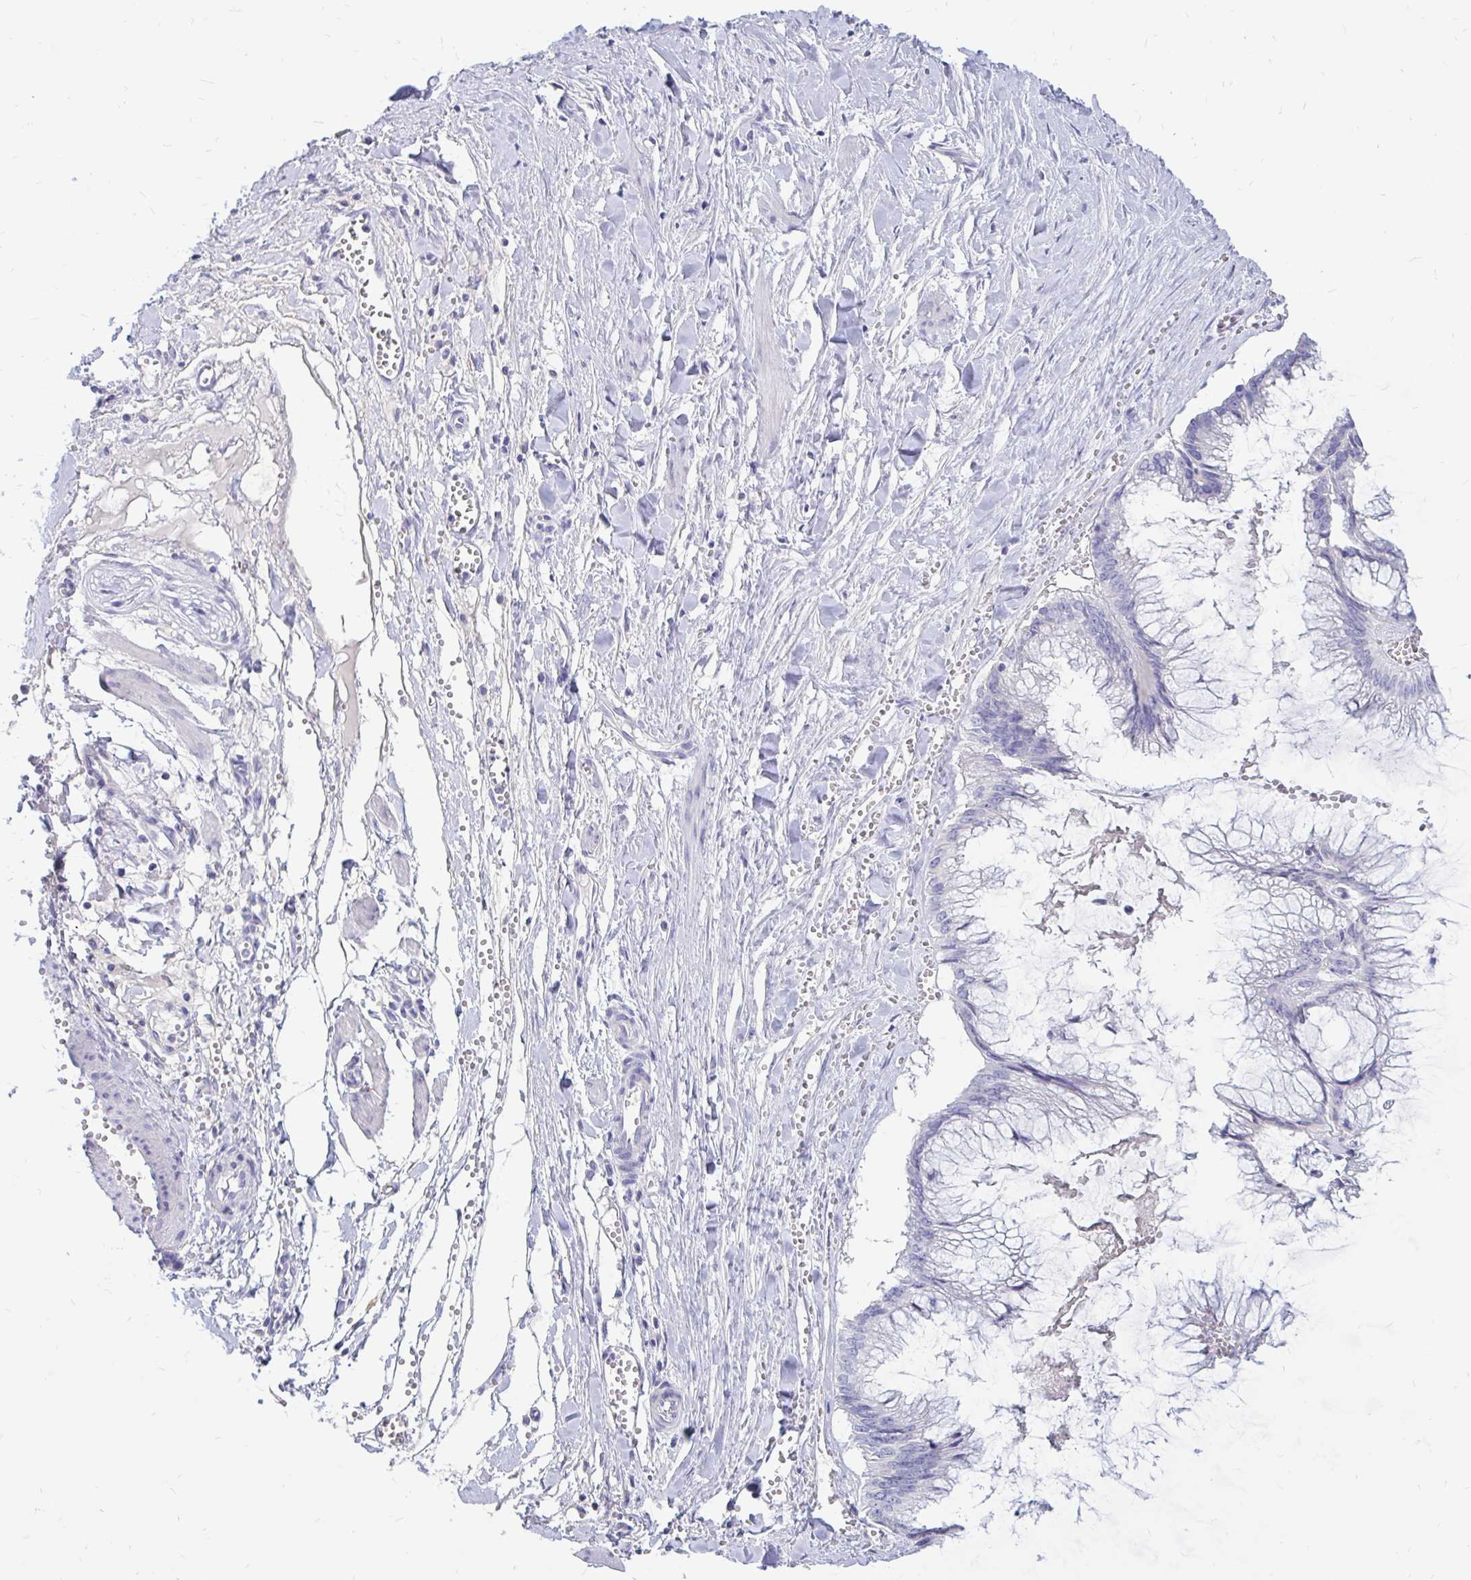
{"staining": {"intensity": "negative", "quantity": "none", "location": "none"}, "tissue": "ovarian cancer", "cell_type": "Tumor cells", "image_type": "cancer", "snomed": [{"axis": "morphology", "description": "Cystadenocarcinoma, mucinous, NOS"}, {"axis": "topography", "description": "Ovary"}], "caption": "High power microscopy image of an immunohistochemistry histopathology image of ovarian cancer (mucinous cystadenocarcinoma), revealing no significant positivity in tumor cells. (DAB immunohistochemistry, high magnification).", "gene": "IGSF5", "patient": {"sex": "female", "age": 44}}